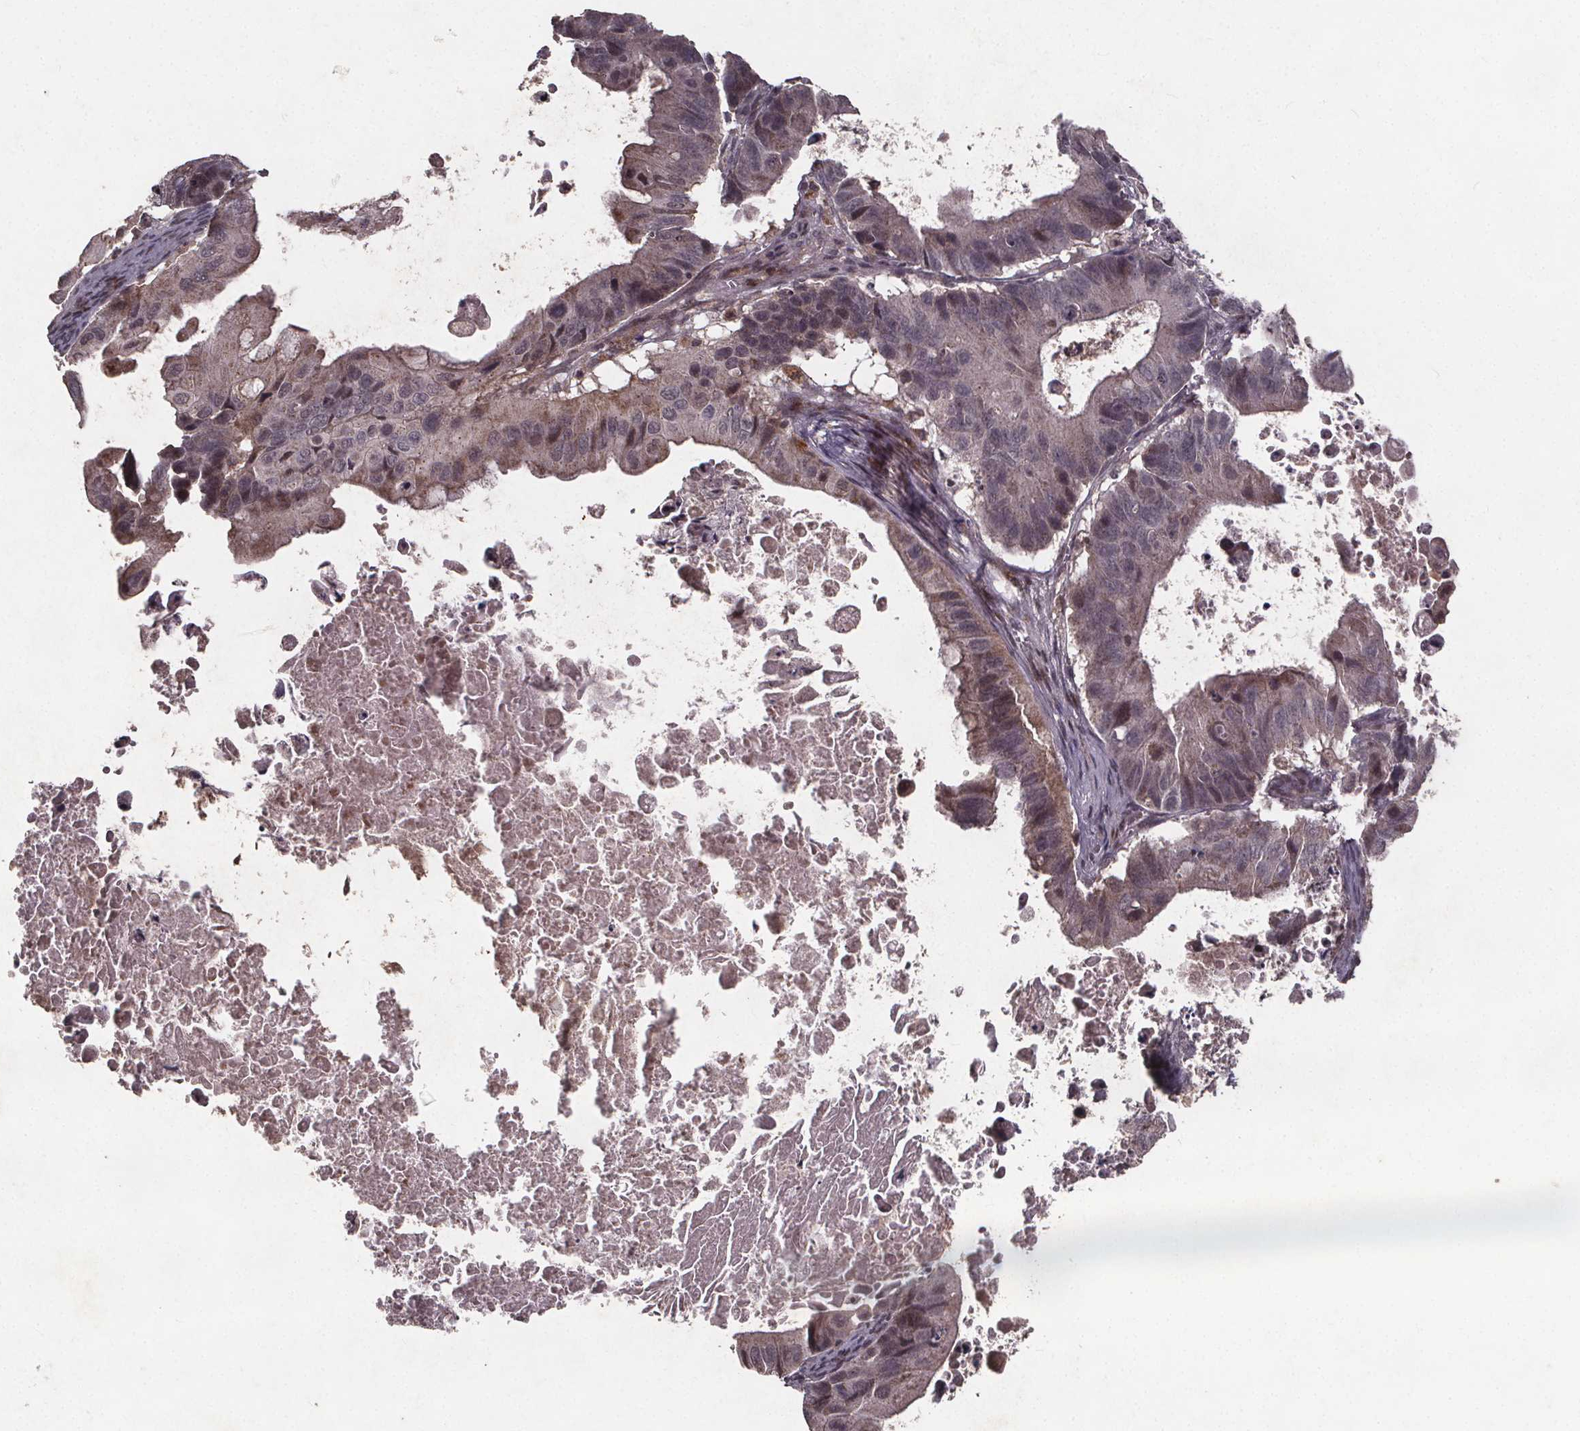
{"staining": {"intensity": "weak", "quantity": "<25%", "location": "cytoplasmic/membranous"}, "tissue": "ovarian cancer", "cell_type": "Tumor cells", "image_type": "cancer", "snomed": [{"axis": "morphology", "description": "Cystadenocarcinoma, mucinous, NOS"}, {"axis": "topography", "description": "Ovary"}], "caption": "IHC micrograph of ovarian cancer (mucinous cystadenocarcinoma) stained for a protein (brown), which demonstrates no expression in tumor cells.", "gene": "GPX3", "patient": {"sex": "female", "age": 64}}